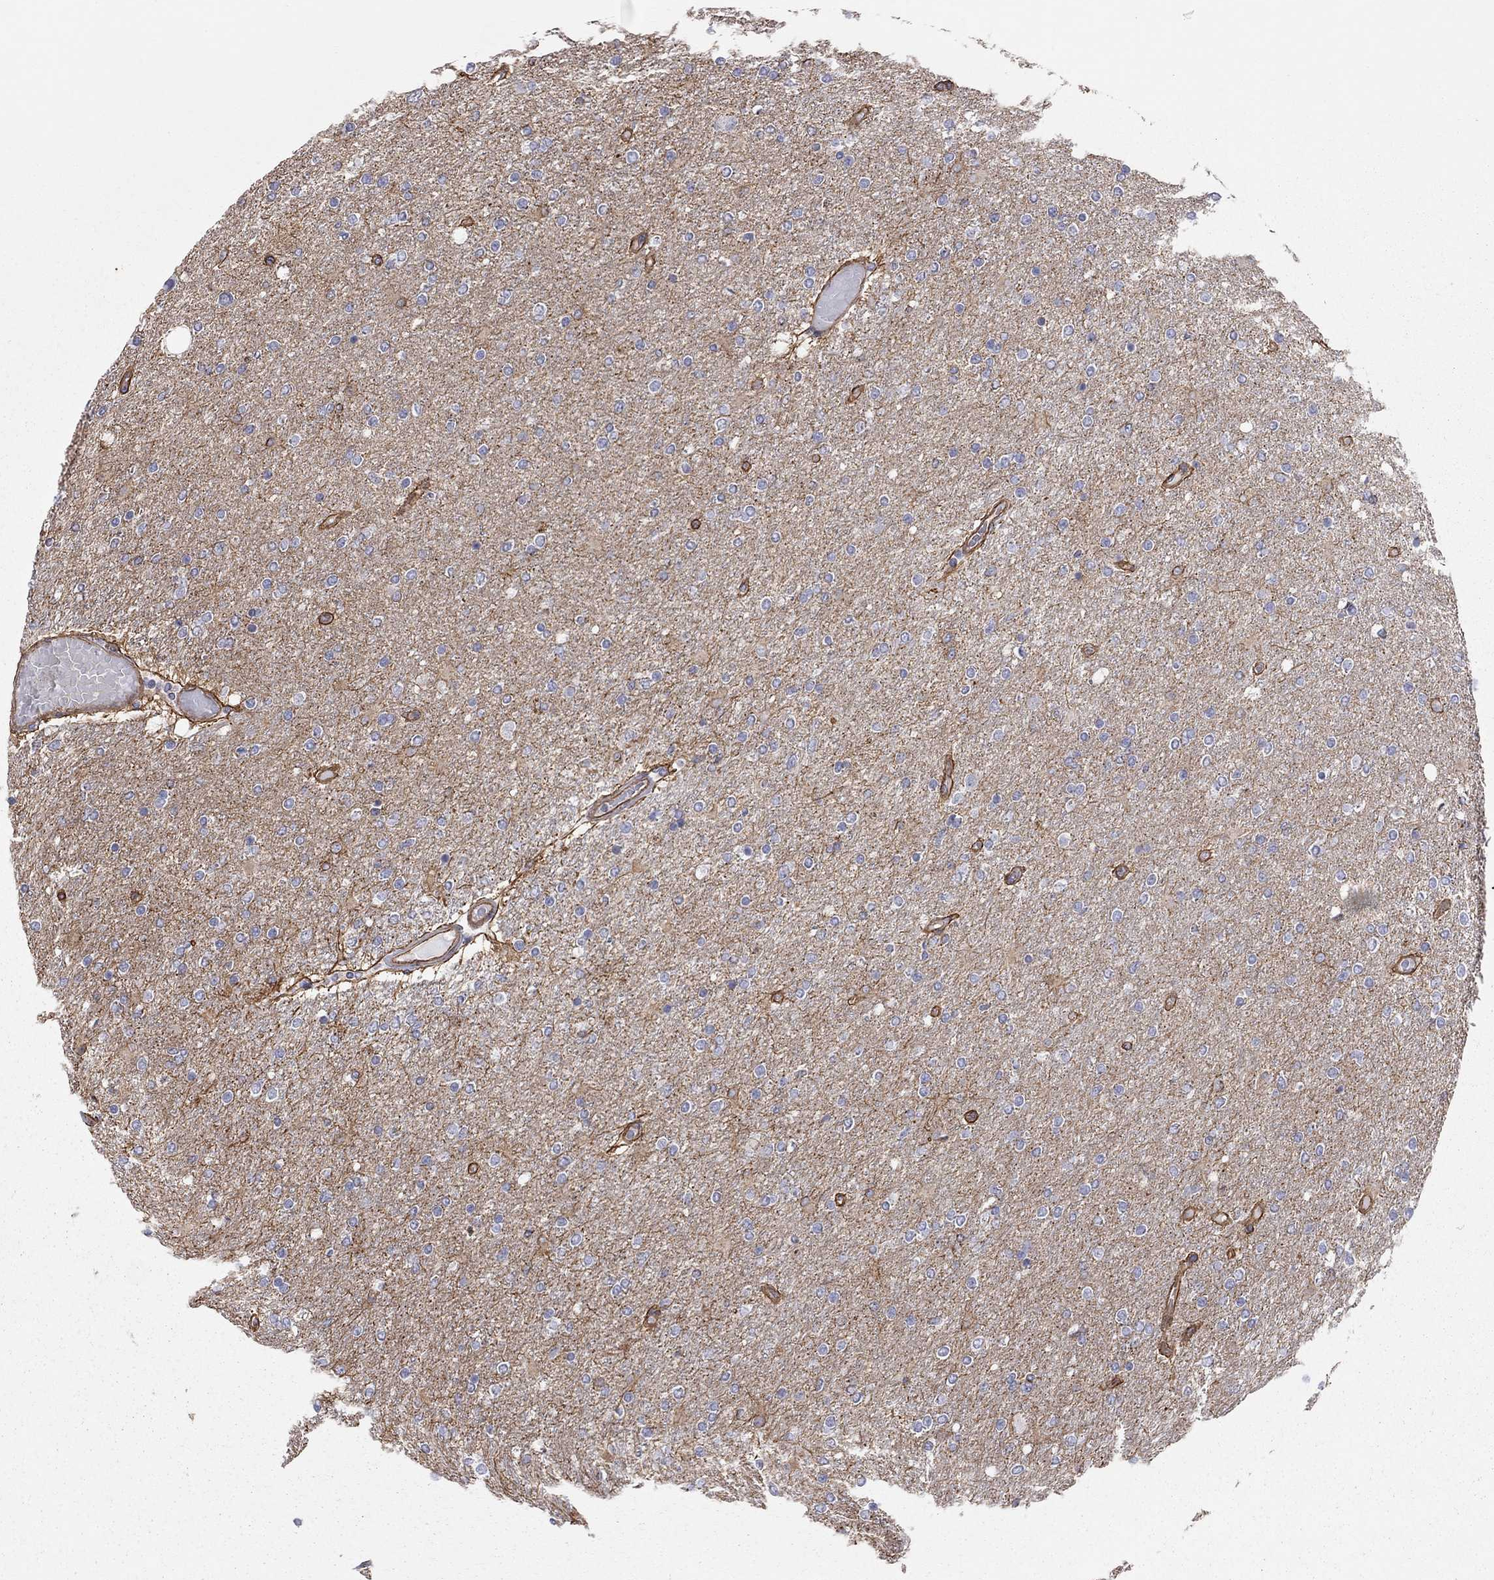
{"staining": {"intensity": "negative", "quantity": "none", "location": "none"}, "tissue": "glioma", "cell_type": "Tumor cells", "image_type": "cancer", "snomed": [{"axis": "morphology", "description": "Glioma, malignant, High grade"}, {"axis": "topography", "description": "Cerebral cortex"}], "caption": "High power microscopy photomicrograph of an IHC micrograph of glioma, revealing no significant expression in tumor cells.", "gene": "BICDL2", "patient": {"sex": "male", "age": 70}}